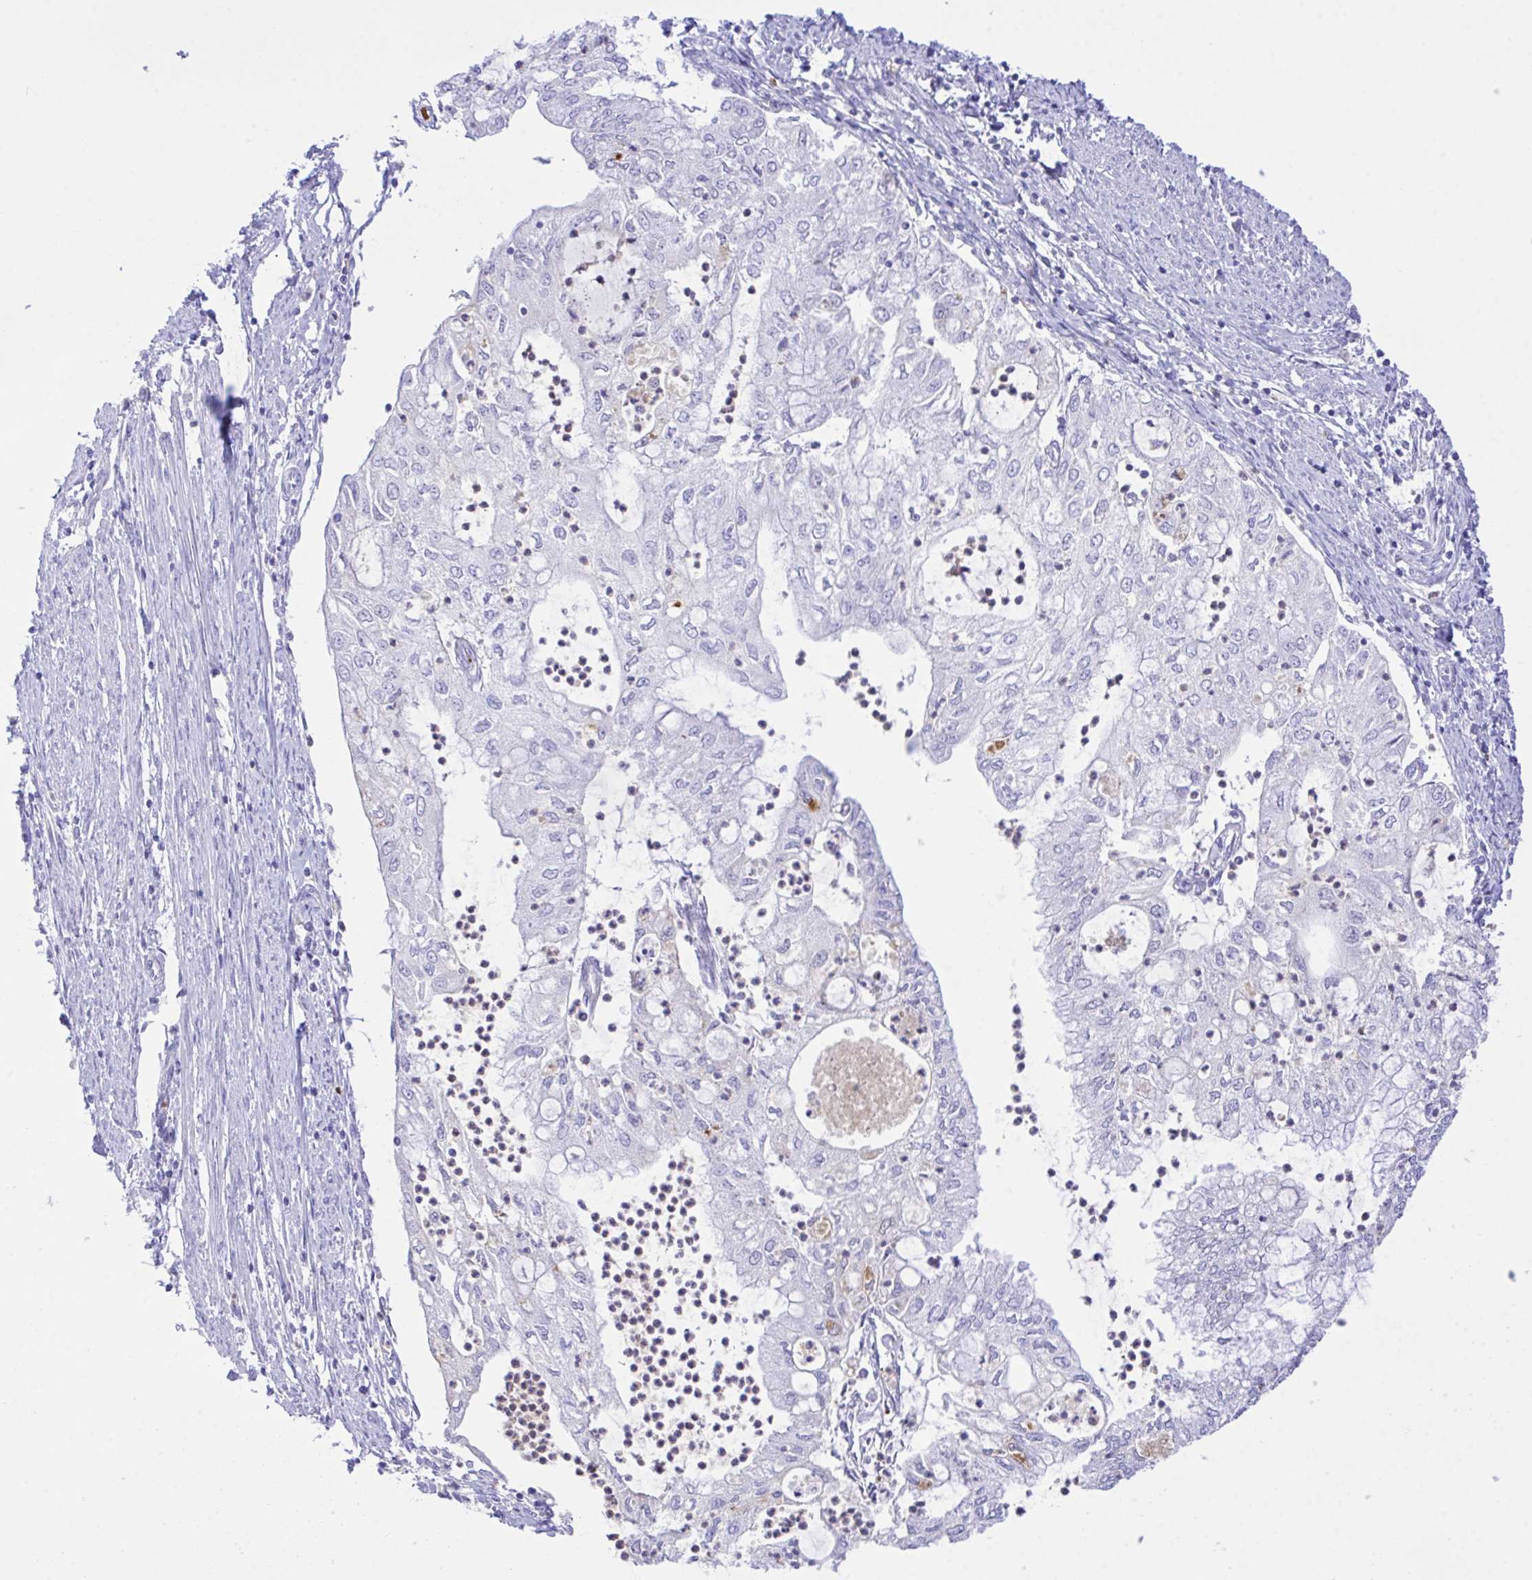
{"staining": {"intensity": "negative", "quantity": "none", "location": "none"}, "tissue": "endometrial cancer", "cell_type": "Tumor cells", "image_type": "cancer", "snomed": [{"axis": "morphology", "description": "Adenocarcinoma, NOS"}, {"axis": "topography", "description": "Endometrium"}], "caption": "Human endometrial cancer (adenocarcinoma) stained for a protein using IHC demonstrates no expression in tumor cells.", "gene": "ZNF221", "patient": {"sex": "female", "age": 75}}